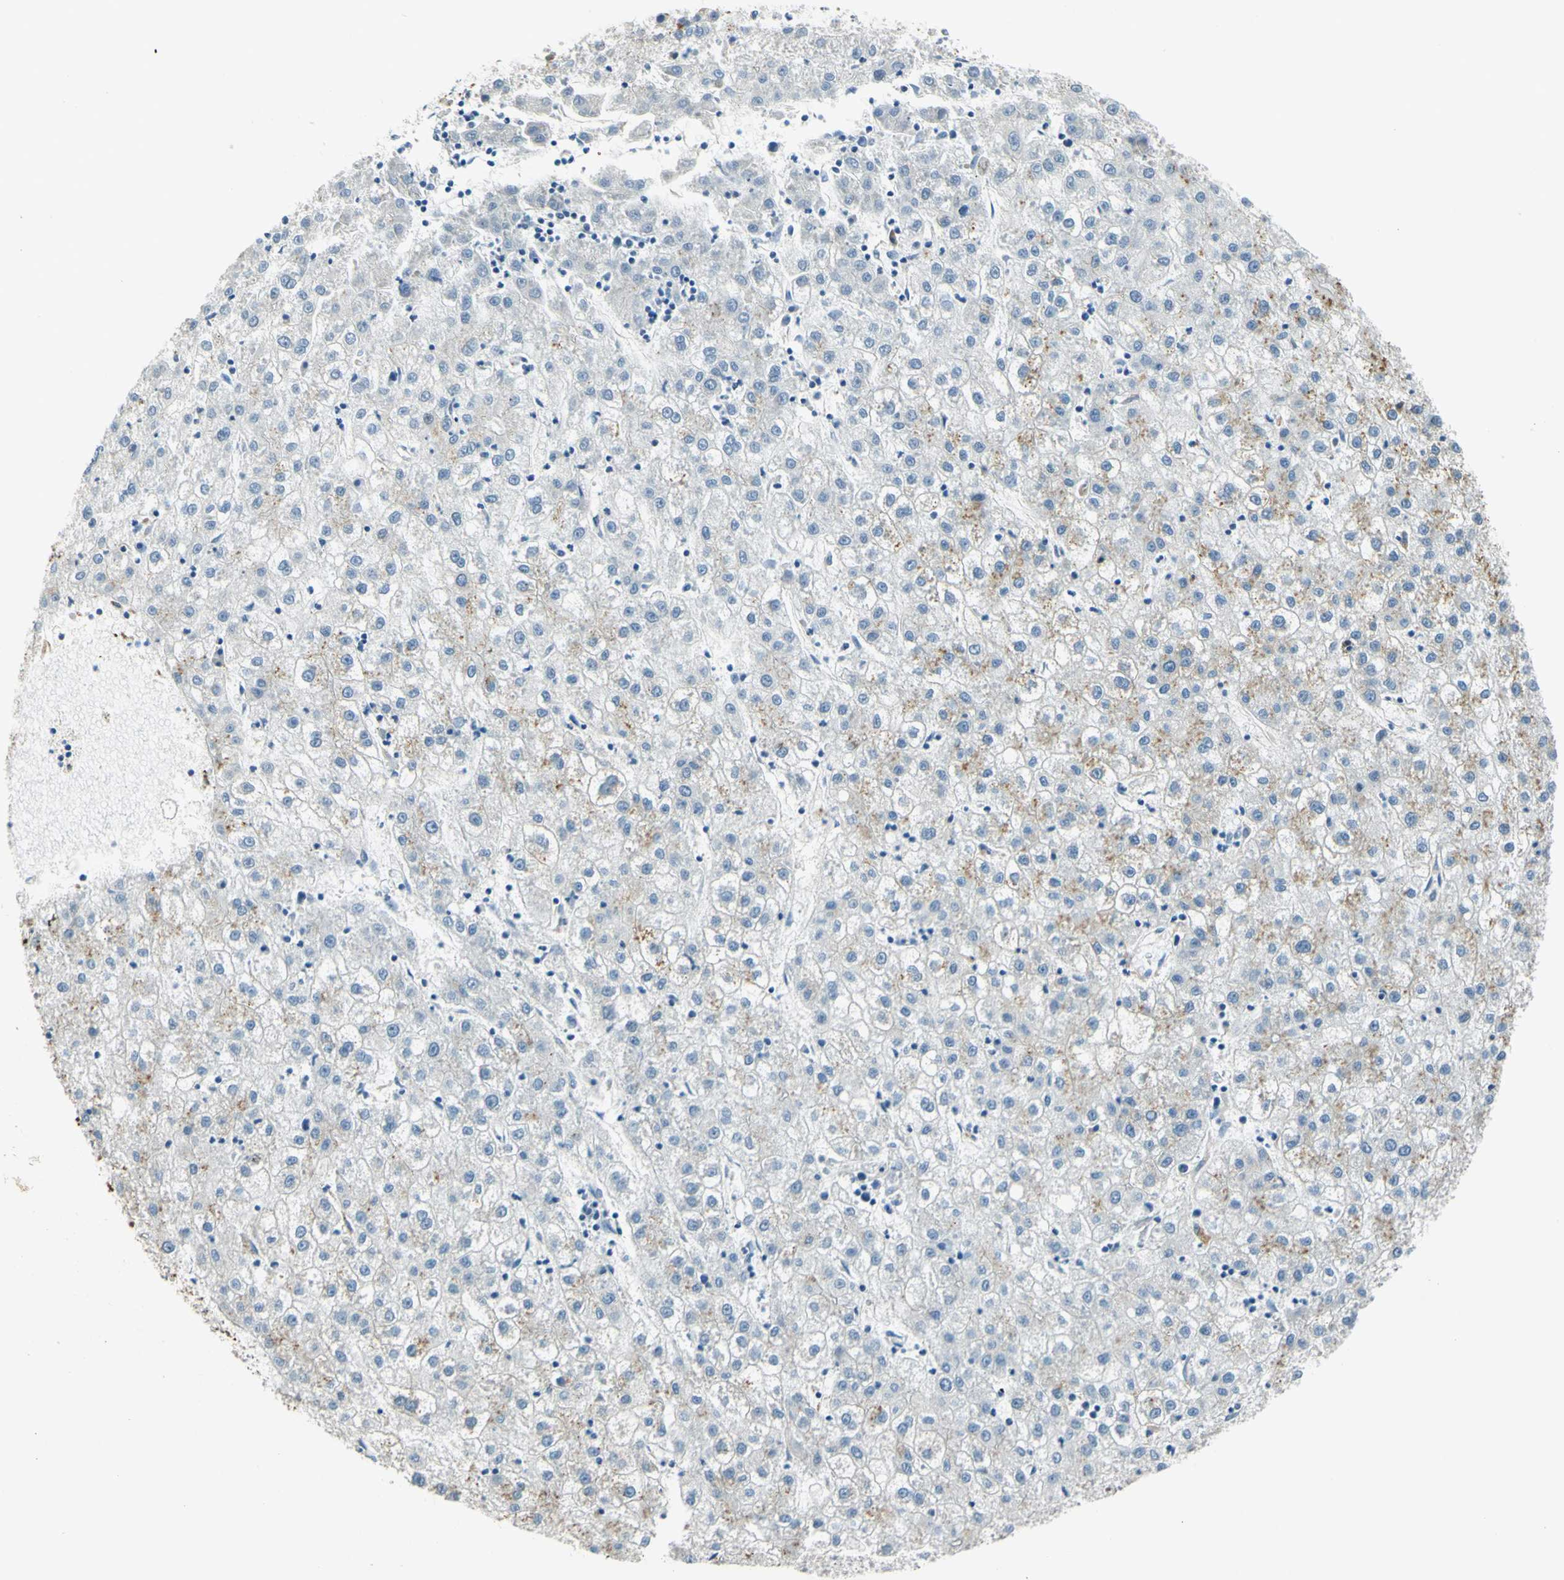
{"staining": {"intensity": "weak", "quantity": "<25%", "location": "cytoplasmic/membranous"}, "tissue": "liver cancer", "cell_type": "Tumor cells", "image_type": "cancer", "snomed": [{"axis": "morphology", "description": "Carcinoma, Hepatocellular, NOS"}, {"axis": "topography", "description": "Liver"}], "caption": "The micrograph exhibits no staining of tumor cells in liver cancer. (Stains: DAB immunohistochemistry (IHC) with hematoxylin counter stain, Microscopy: brightfield microscopy at high magnification).", "gene": "LAMA3", "patient": {"sex": "male", "age": 72}}